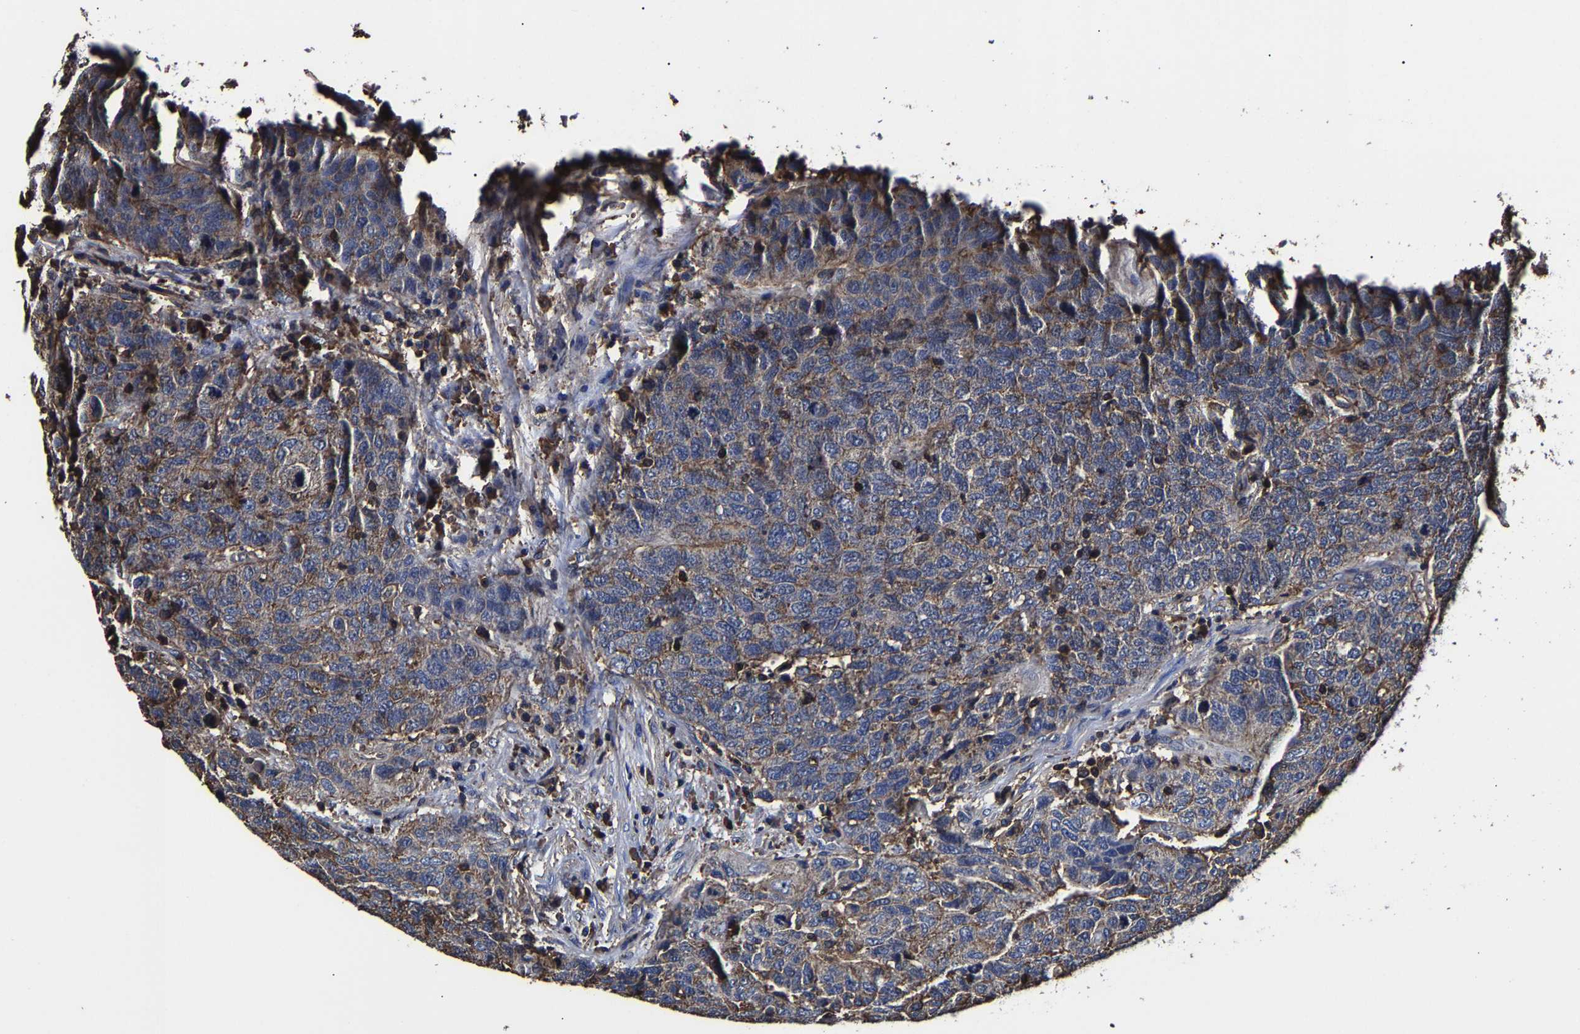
{"staining": {"intensity": "weak", "quantity": ">75%", "location": "cytoplasmic/membranous"}, "tissue": "head and neck cancer", "cell_type": "Tumor cells", "image_type": "cancer", "snomed": [{"axis": "morphology", "description": "Squamous cell carcinoma, NOS"}, {"axis": "topography", "description": "Head-Neck"}], "caption": "Approximately >75% of tumor cells in squamous cell carcinoma (head and neck) reveal weak cytoplasmic/membranous protein staining as visualized by brown immunohistochemical staining.", "gene": "SSH3", "patient": {"sex": "male", "age": 66}}